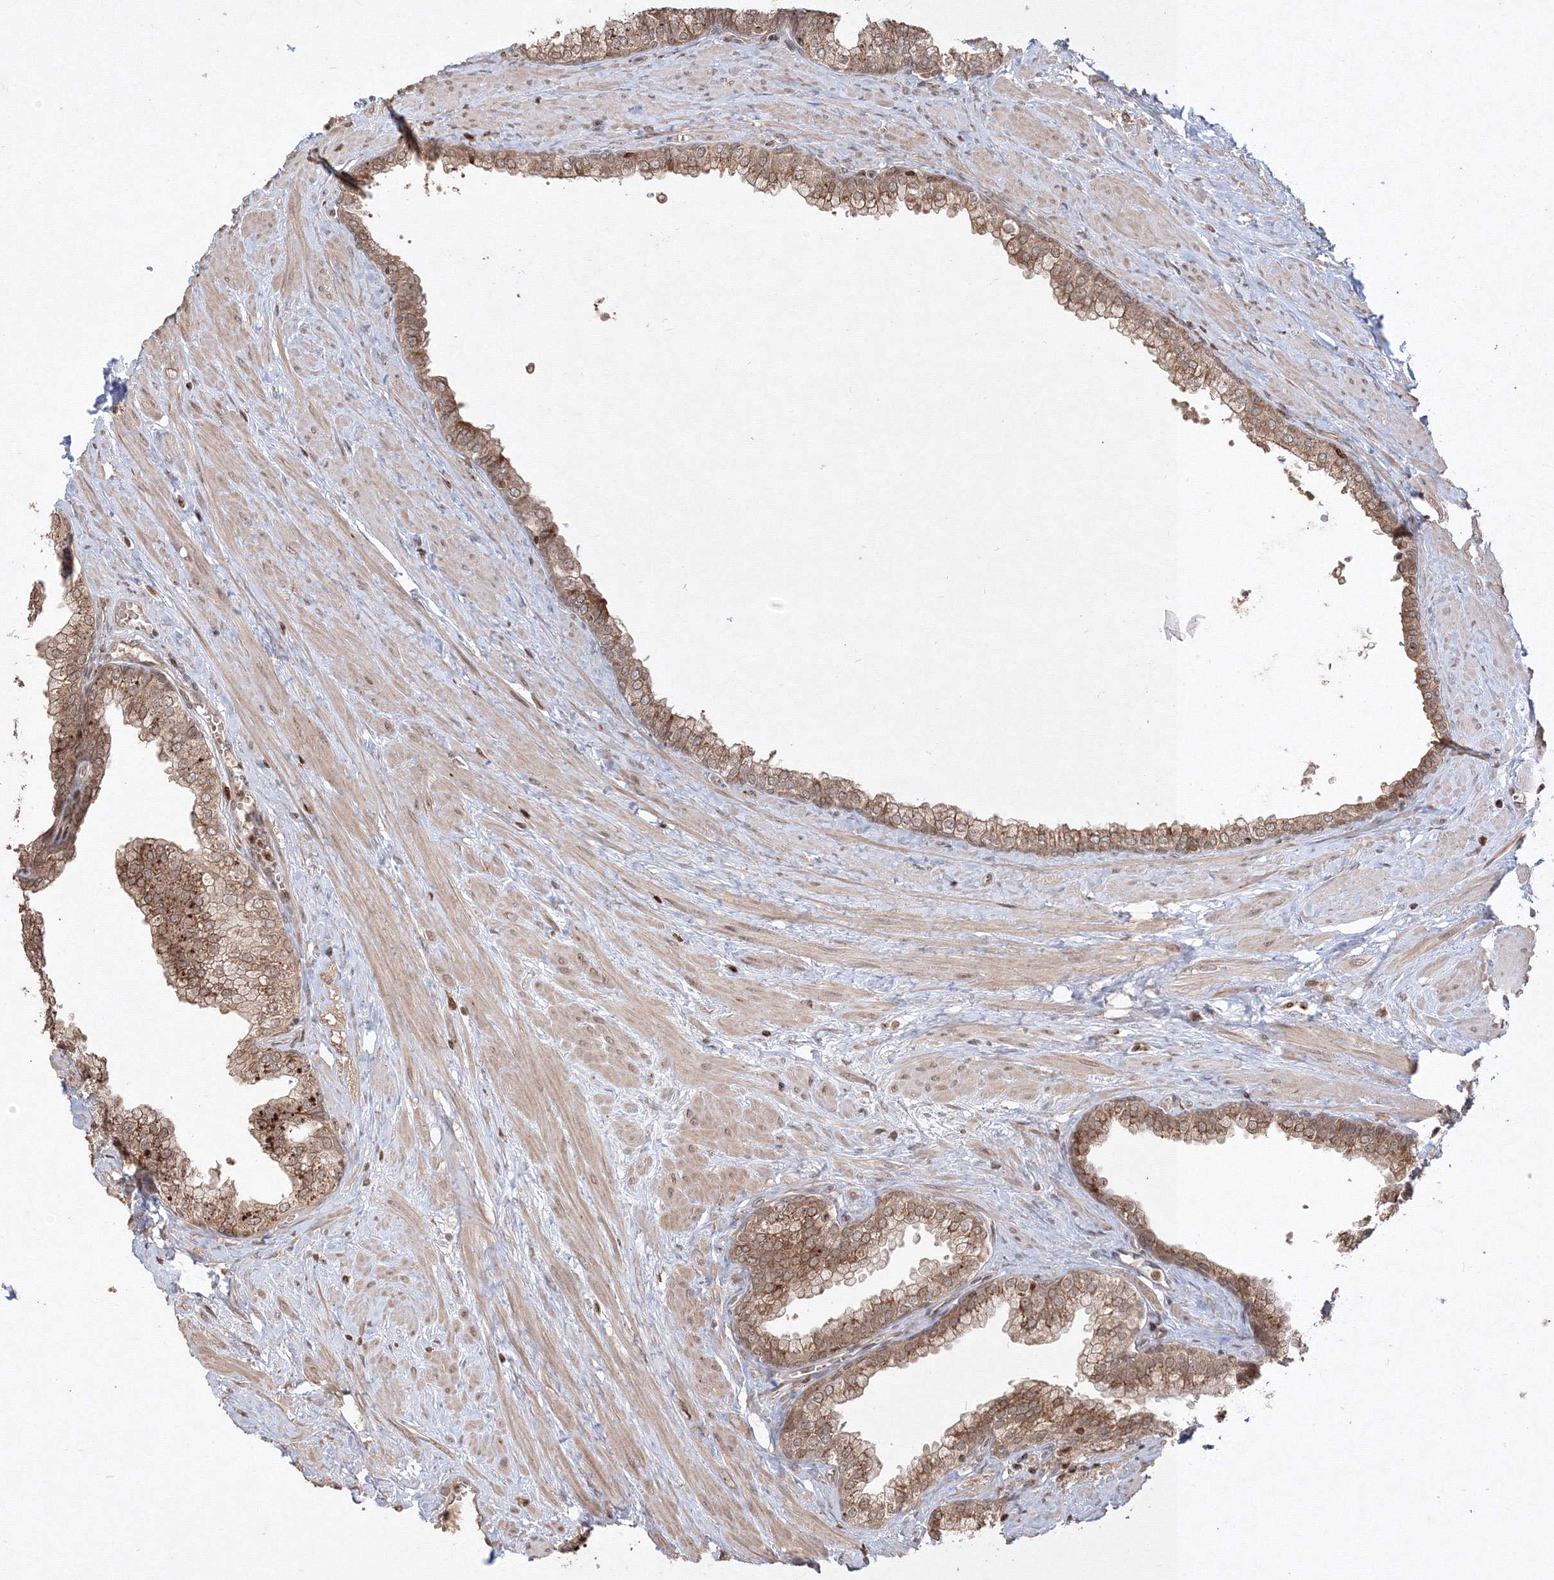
{"staining": {"intensity": "moderate", "quantity": ">75%", "location": "cytoplasmic/membranous"}, "tissue": "prostate", "cell_type": "Glandular cells", "image_type": "normal", "snomed": [{"axis": "morphology", "description": "Normal tissue, NOS"}, {"axis": "morphology", "description": "Urothelial carcinoma, Low grade"}, {"axis": "topography", "description": "Urinary bladder"}, {"axis": "topography", "description": "Prostate"}], "caption": "A brown stain highlights moderate cytoplasmic/membranous expression of a protein in glandular cells of benign prostate. The protein is shown in brown color, while the nuclei are stained blue.", "gene": "TMEM50B", "patient": {"sex": "male", "age": 60}}